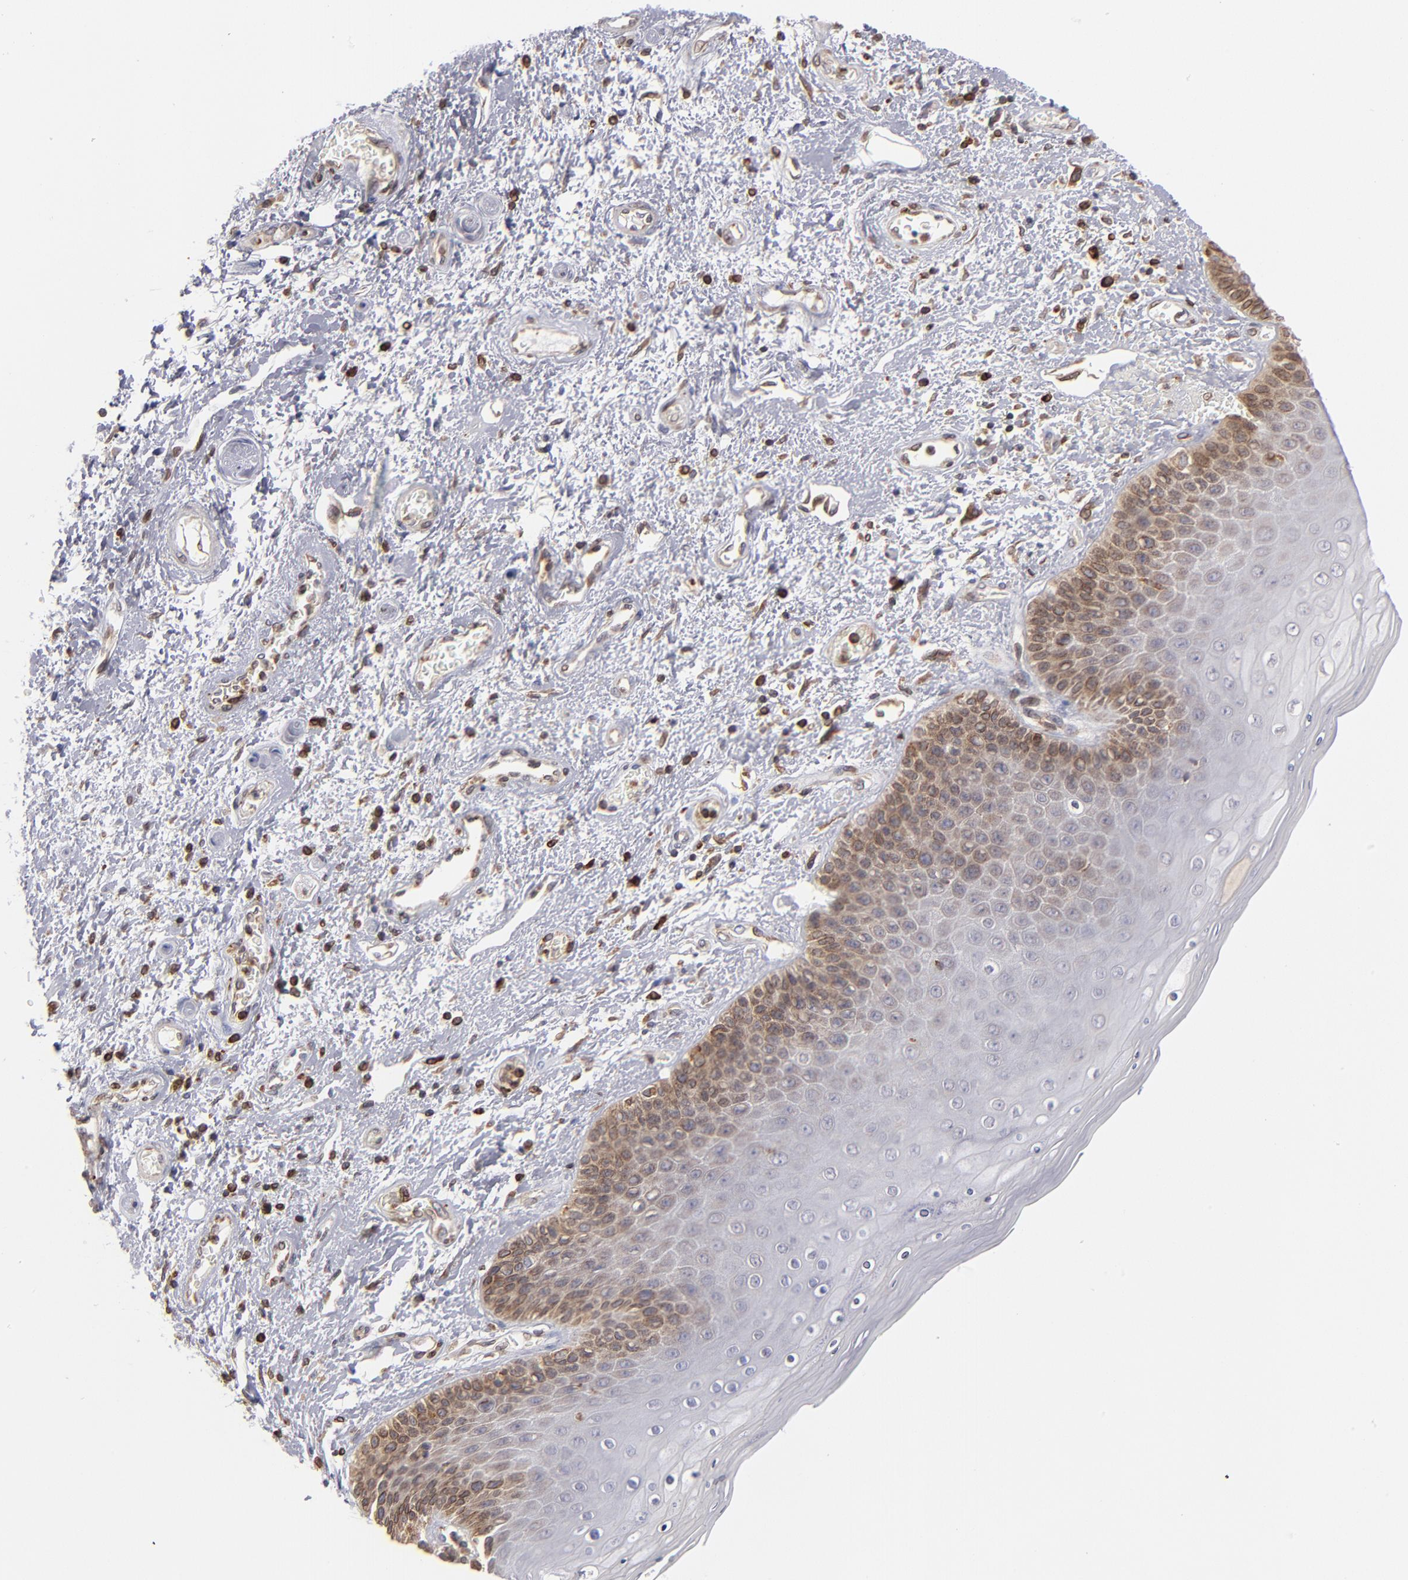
{"staining": {"intensity": "moderate", "quantity": "25%-75%", "location": "cytoplasmic/membranous"}, "tissue": "skin", "cell_type": "Epidermal cells", "image_type": "normal", "snomed": [{"axis": "morphology", "description": "Normal tissue, NOS"}, {"axis": "topography", "description": "Anal"}], "caption": "Immunohistochemical staining of benign skin demonstrates medium levels of moderate cytoplasmic/membranous expression in approximately 25%-75% of epidermal cells. Using DAB (3,3'-diaminobenzidine) (brown) and hematoxylin (blue) stains, captured at high magnification using brightfield microscopy.", "gene": "TMX1", "patient": {"sex": "female", "age": 46}}